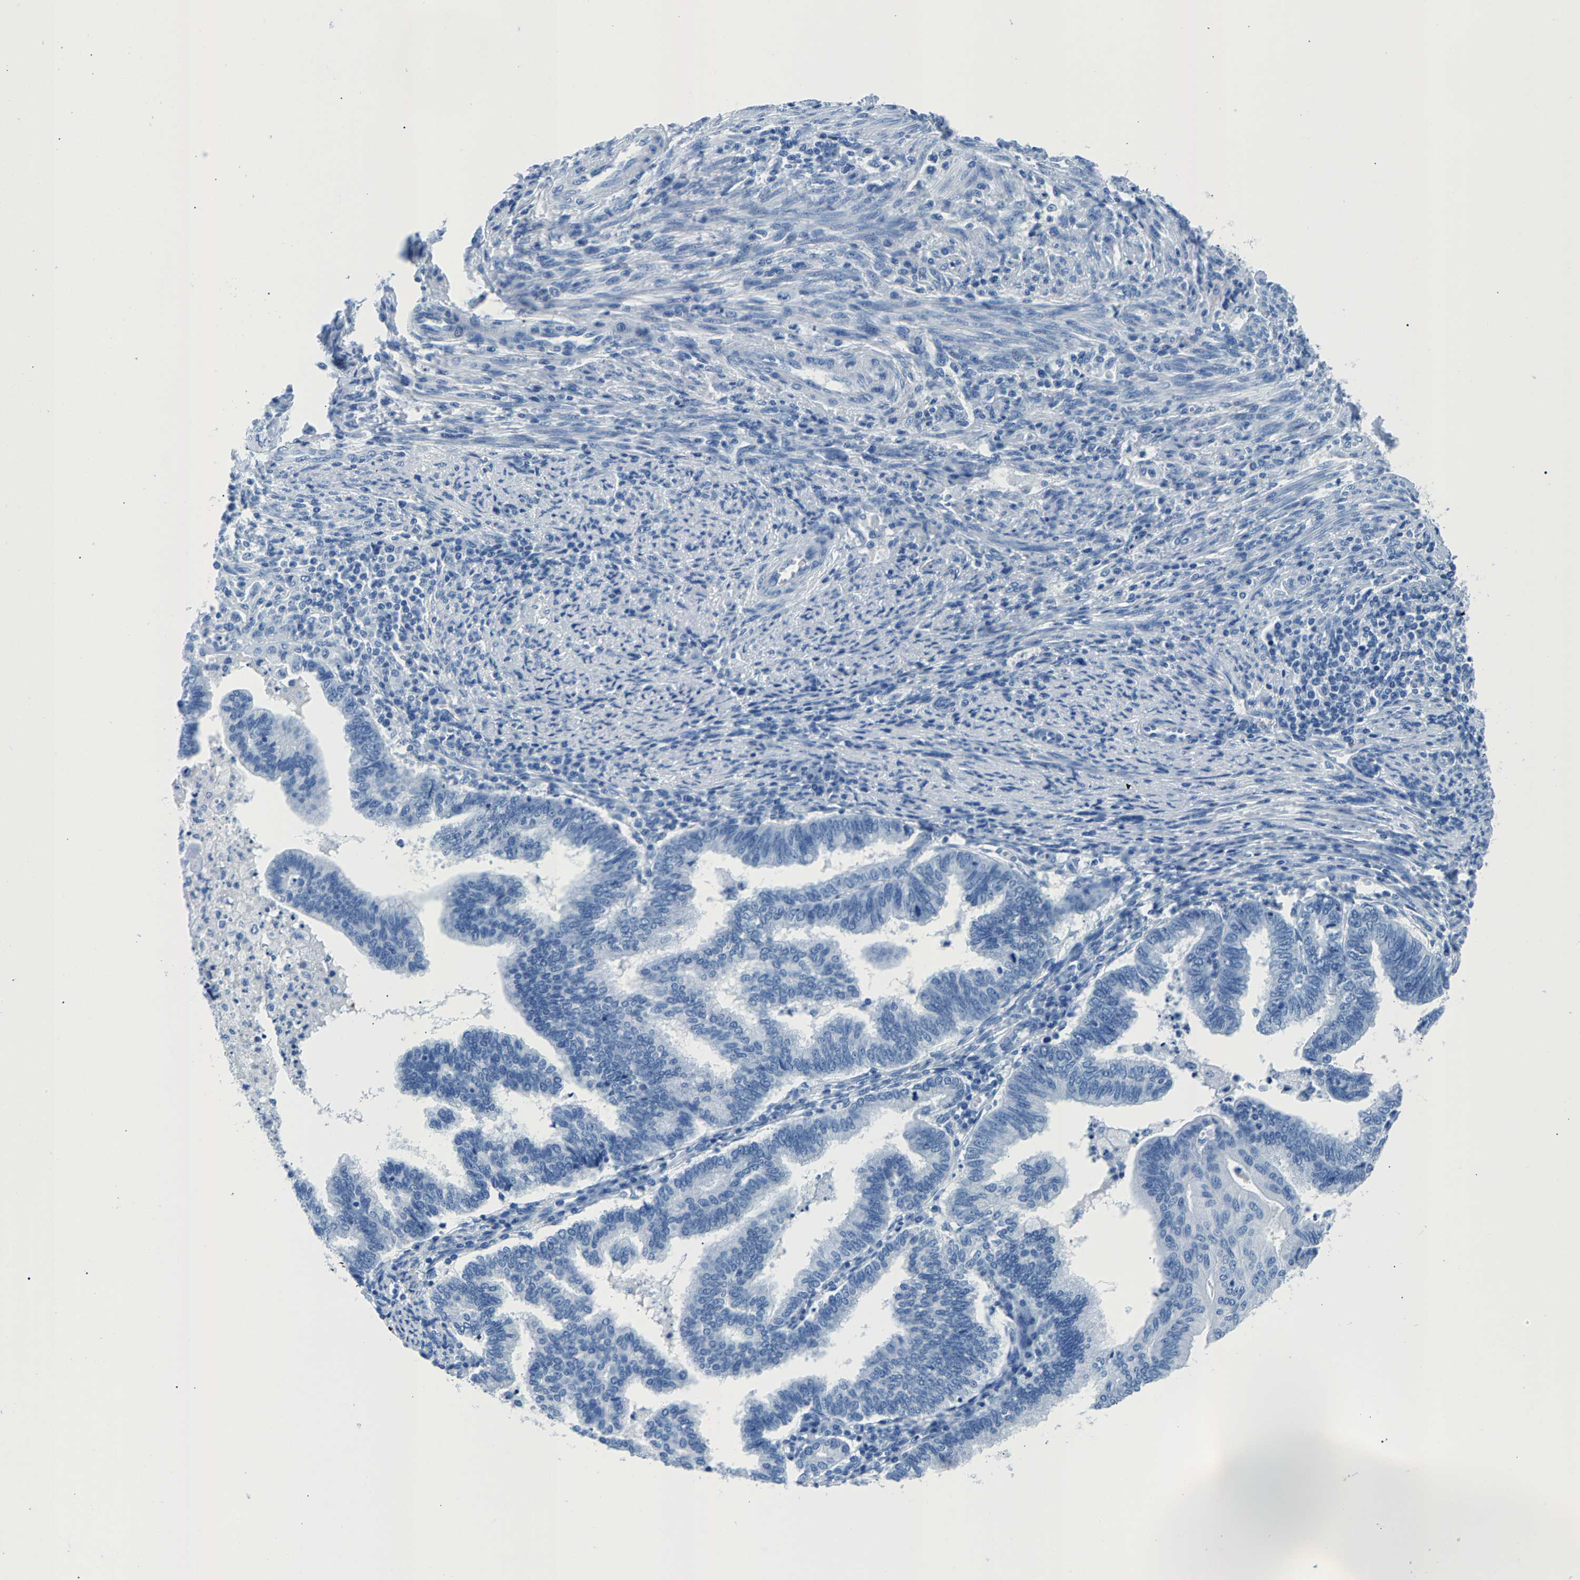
{"staining": {"intensity": "negative", "quantity": "none", "location": "none"}, "tissue": "endometrial cancer", "cell_type": "Tumor cells", "image_type": "cancer", "snomed": [{"axis": "morphology", "description": "Polyp, NOS"}, {"axis": "morphology", "description": "Adenocarcinoma, NOS"}, {"axis": "morphology", "description": "Adenoma, NOS"}, {"axis": "topography", "description": "Endometrium"}], "caption": "Immunohistochemistry photomicrograph of endometrial cancer stained for a protein (brown), which demonstrates no positivity in tumor cells.", "gene": "CPS1", "patient": {"sex": "female", "age": 79}}